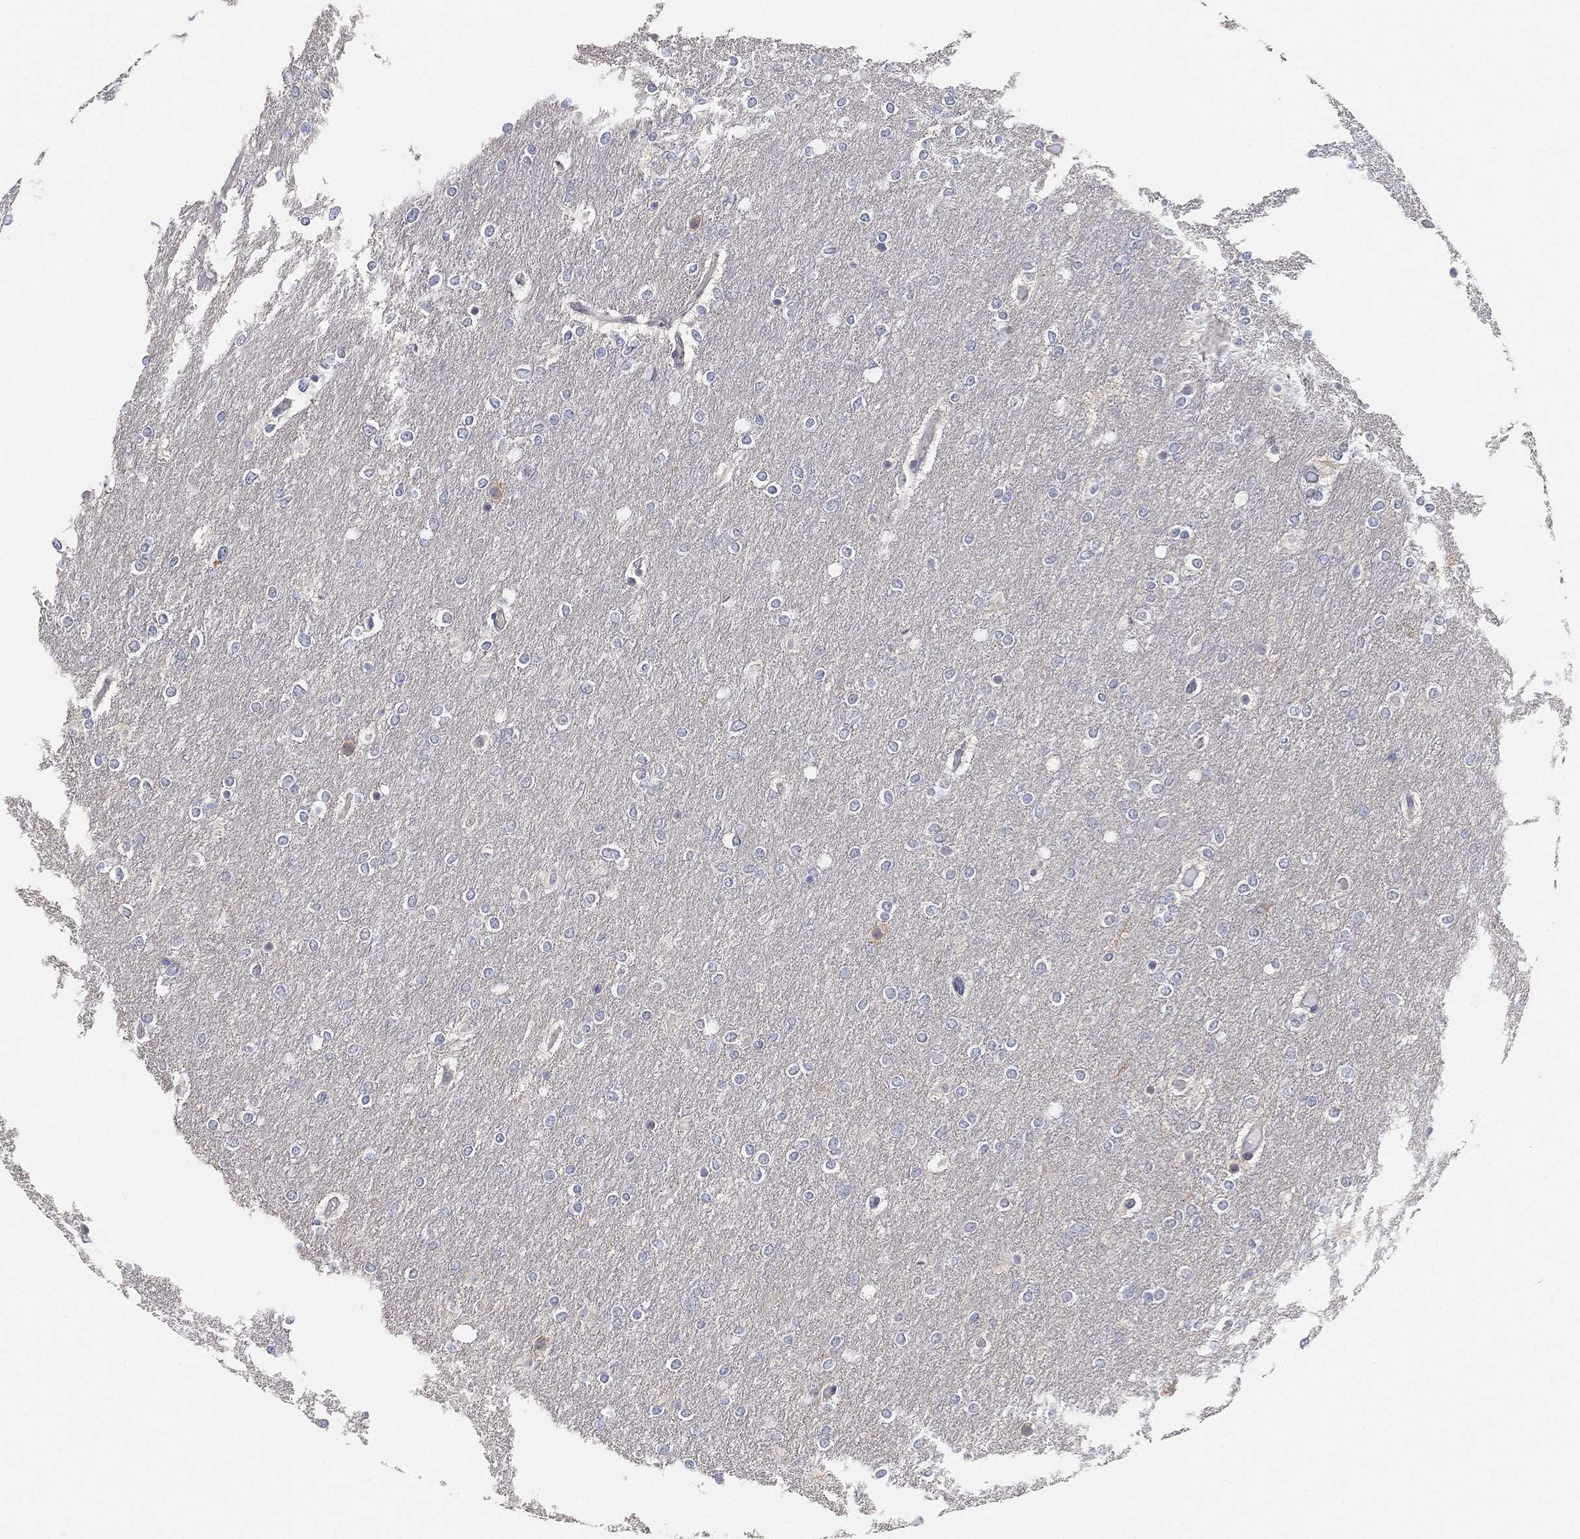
{"staining": {"intensity": "negative", "quantity": "none", "location": "none"}, "tissue": "glioma", "cell_type": "Tumor cells", "image_type": "cancer", "snomed": [{"axis": "morphology", "description": "Glioma, malignant, High grade"}, {"axis": "topography", "description": "Brain"}], "caption": "Human high-grade glioma (malignant) stained for a protein using immunohistochemistry (IHC) demonstrates no positivity in tumor cells.", "gene": "GPR61", "patient": {"sex": "female", "age": 61}}